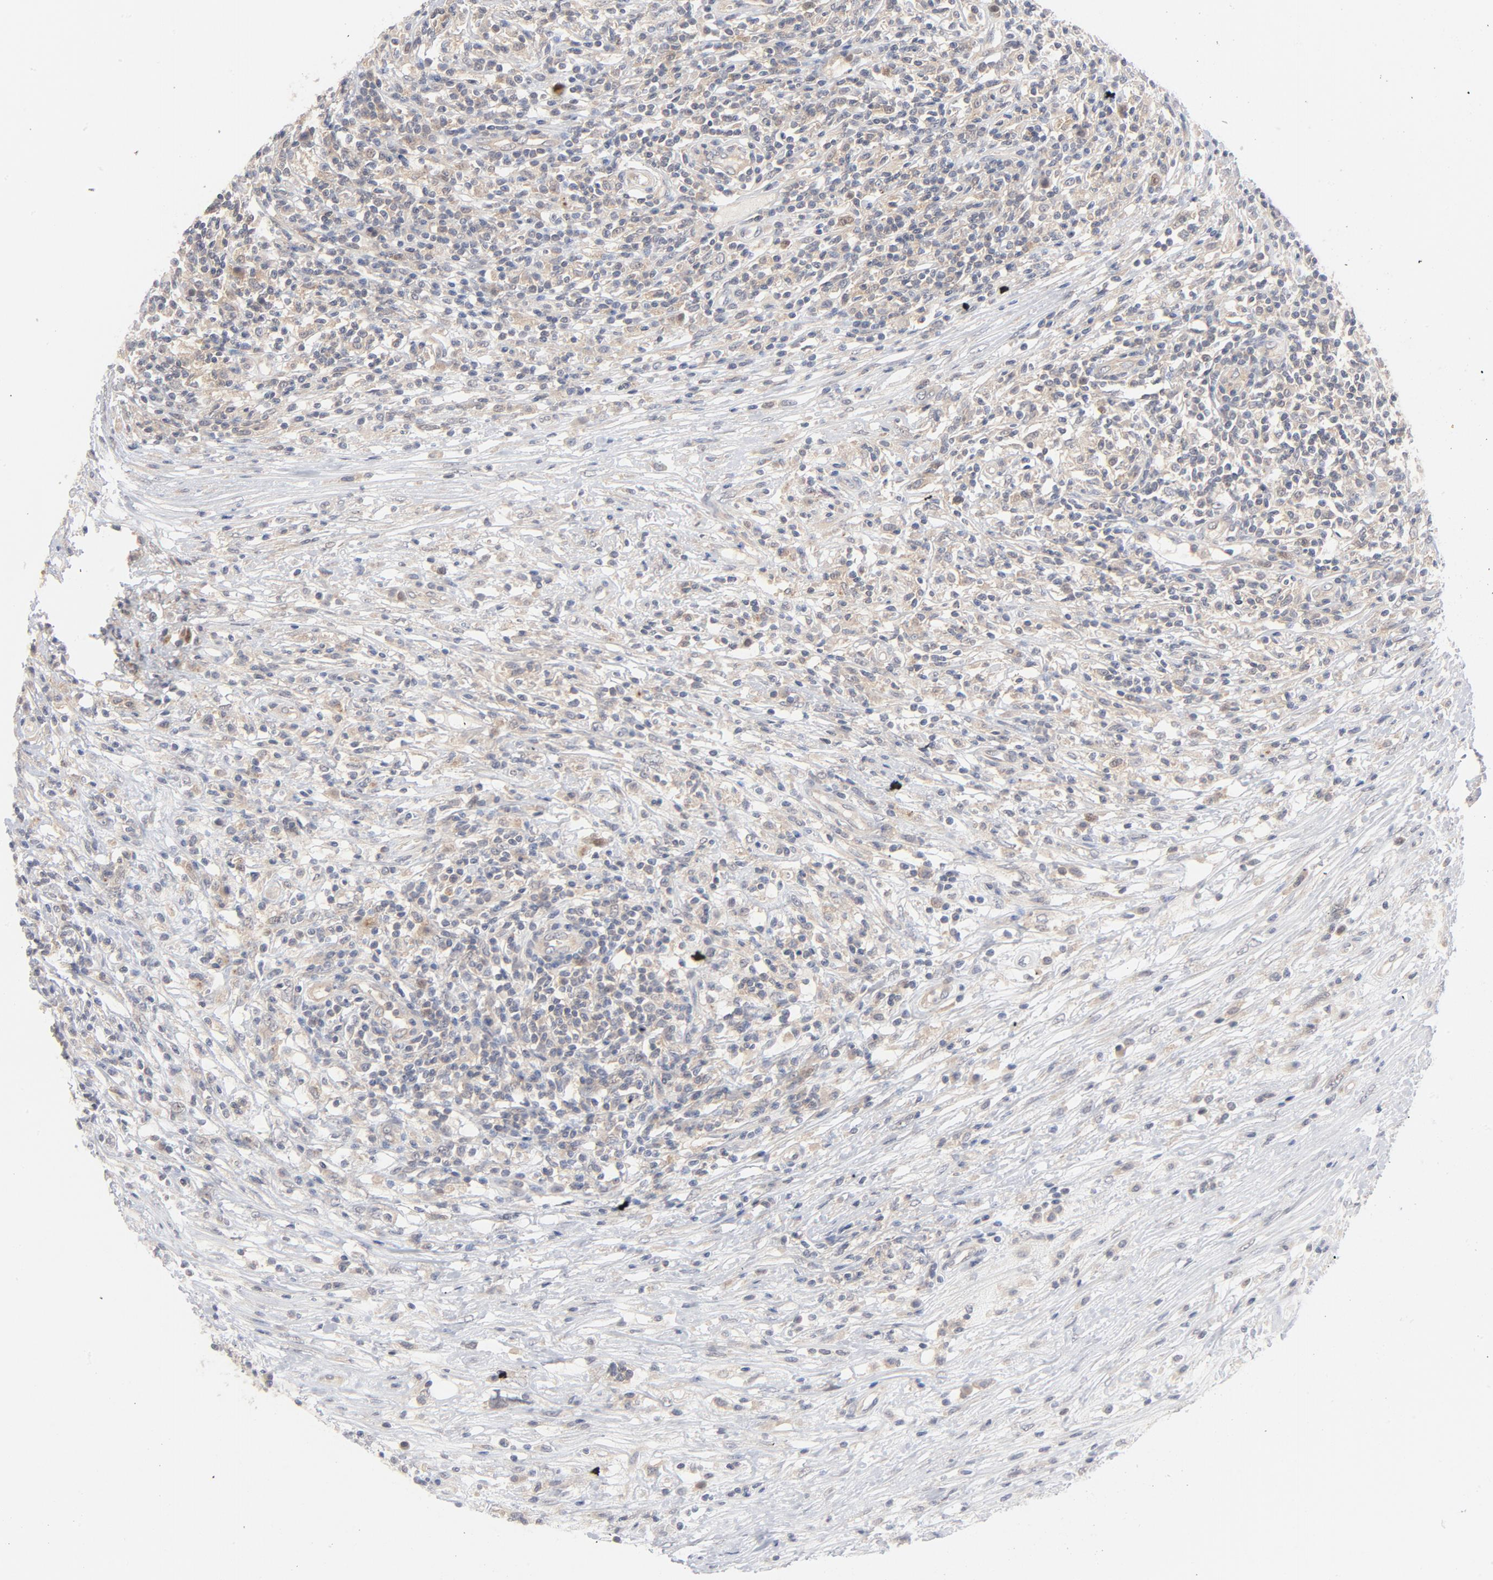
{"staining": {"intensity": "negative", "quantity": "none", "location": "none"}, "tissue": "lymphoma", "cell_type": "Tumor cells", "image_type": "cancer", "snomed": [{"axis": "morphology", "description": "Malignant lymphoma, non-Hodgkin's type, High grade"}, {"axis": "topography", "description": "Lymph node"}], "caption": "Immunohistochemistry micrograph of human malignant lymphoma, non-Hodgkin's type (high-grade) stained for a protein (brown), which displays no staining in tumor cells.", "gene": "UBL4A", "patient": {"sex": "female", "age": 84}}